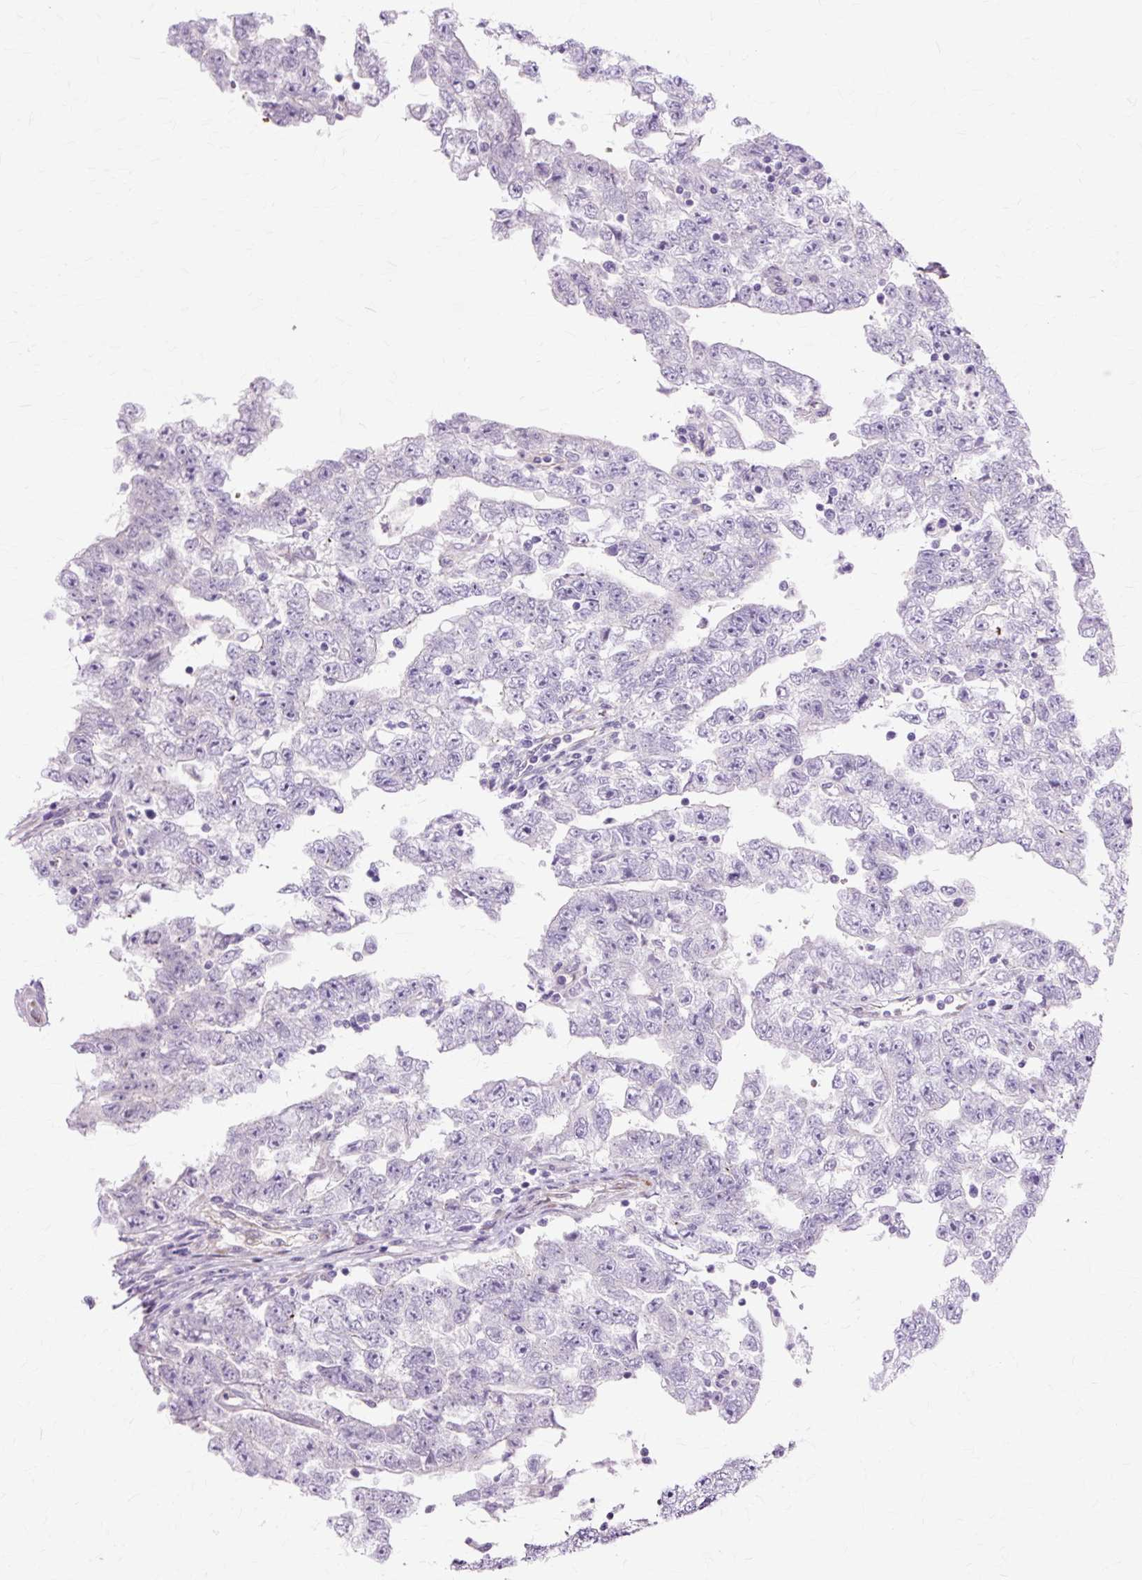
{"staining": {"intensity": "negative", "quantity": "none", "location": "none"}, "tissue": "testis cancer", "cell_type": "Tumor cells", "image_type": "cancer", "snomed": [{"axis": "morphology", "description": "Carcinoma, Embryonal, NOS"}, {"axis": "topography", "description": "Testis"}], "caption": "Tumor cells are negative for protein expression in human embryonal carcinoma (testis). Brightfield microscopy of immunohistochemistry (IHC) stained with DAB (brown) and hematoxylin (blue), captured at high magnification.", "gene": "ZNF35", "patient": {"sex": "male", "age": 25}}